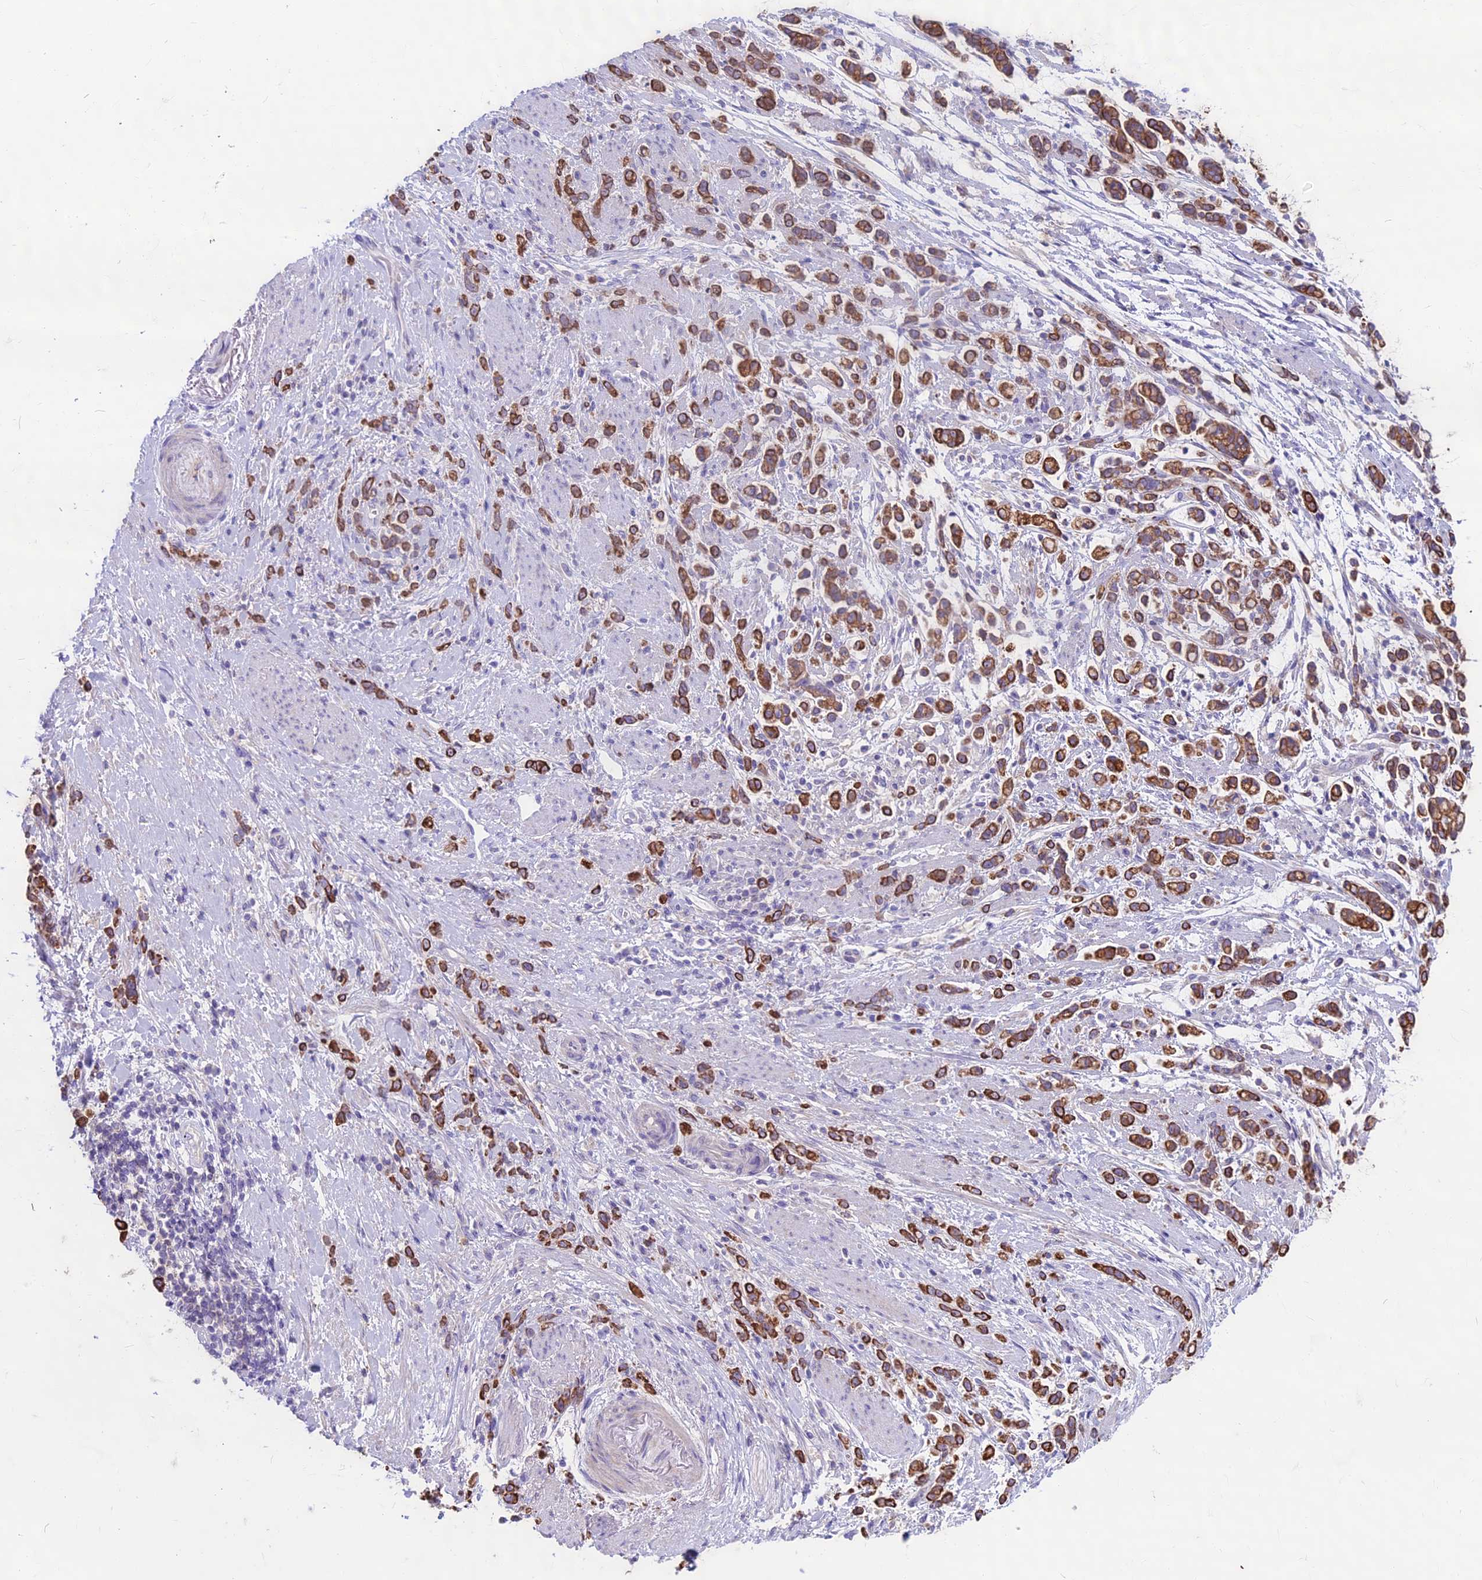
{"staining": {"intensity": "strong", "quantity": ">75%", "location": "cytoplasmic/membranous"}, "tissue": "stomach cancer", "cell_type": "Tumor cells", "image_type": "cancer", "snomed": [{"axis": "morphology", "description": "Adenocarcinoma, NOS"}, {"axis": "topography", "description": "Stomach"}], "caption": "This photomicrograph shows IHC staining of stomach adenocarcinoma, with high strong cytoplasmic/membranous staining in approximately >75% of tumor cells.", "gene": "CDAN1", "patient": {"sex": "female", "age": 60}}